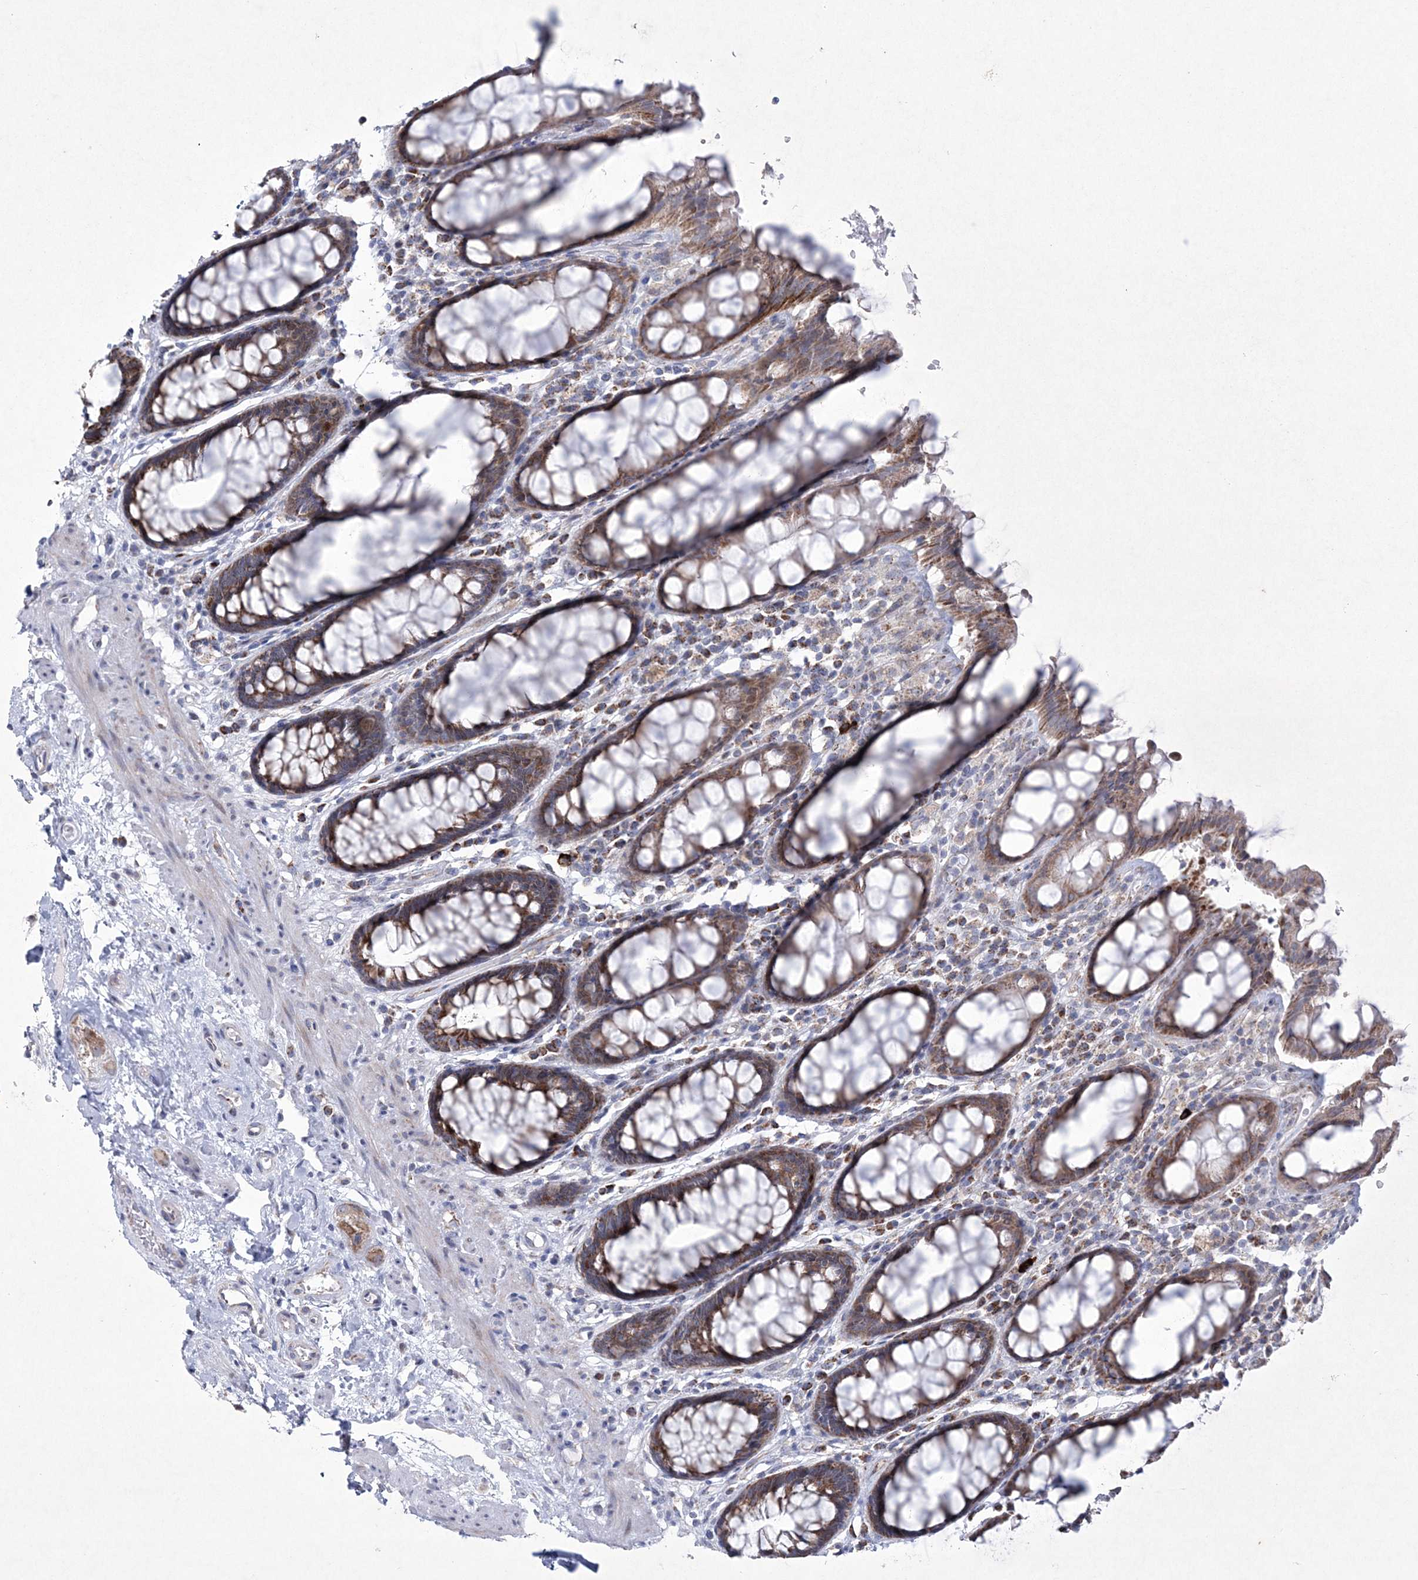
{"staining": {"intensity": "moderate", "quantity": ">75%", "location": "cytoplasmic/membranous"}, "tissue": "rectum", "cell_type": "Glandular cells", "image_type": "normal", "snomed": [{"axis": "morphology", "description": "Normal tissue, NOS"}, {"axis": "topography", "description": "Rectum"}], "caption": "About >75% of glandular cells in normal rectum show moderate cytoplasmic/membranous protein expression as visualized by brown immunohistochemical staining.", "gene": "CES4A", "patient": {"sex": "male", "age": 64}}